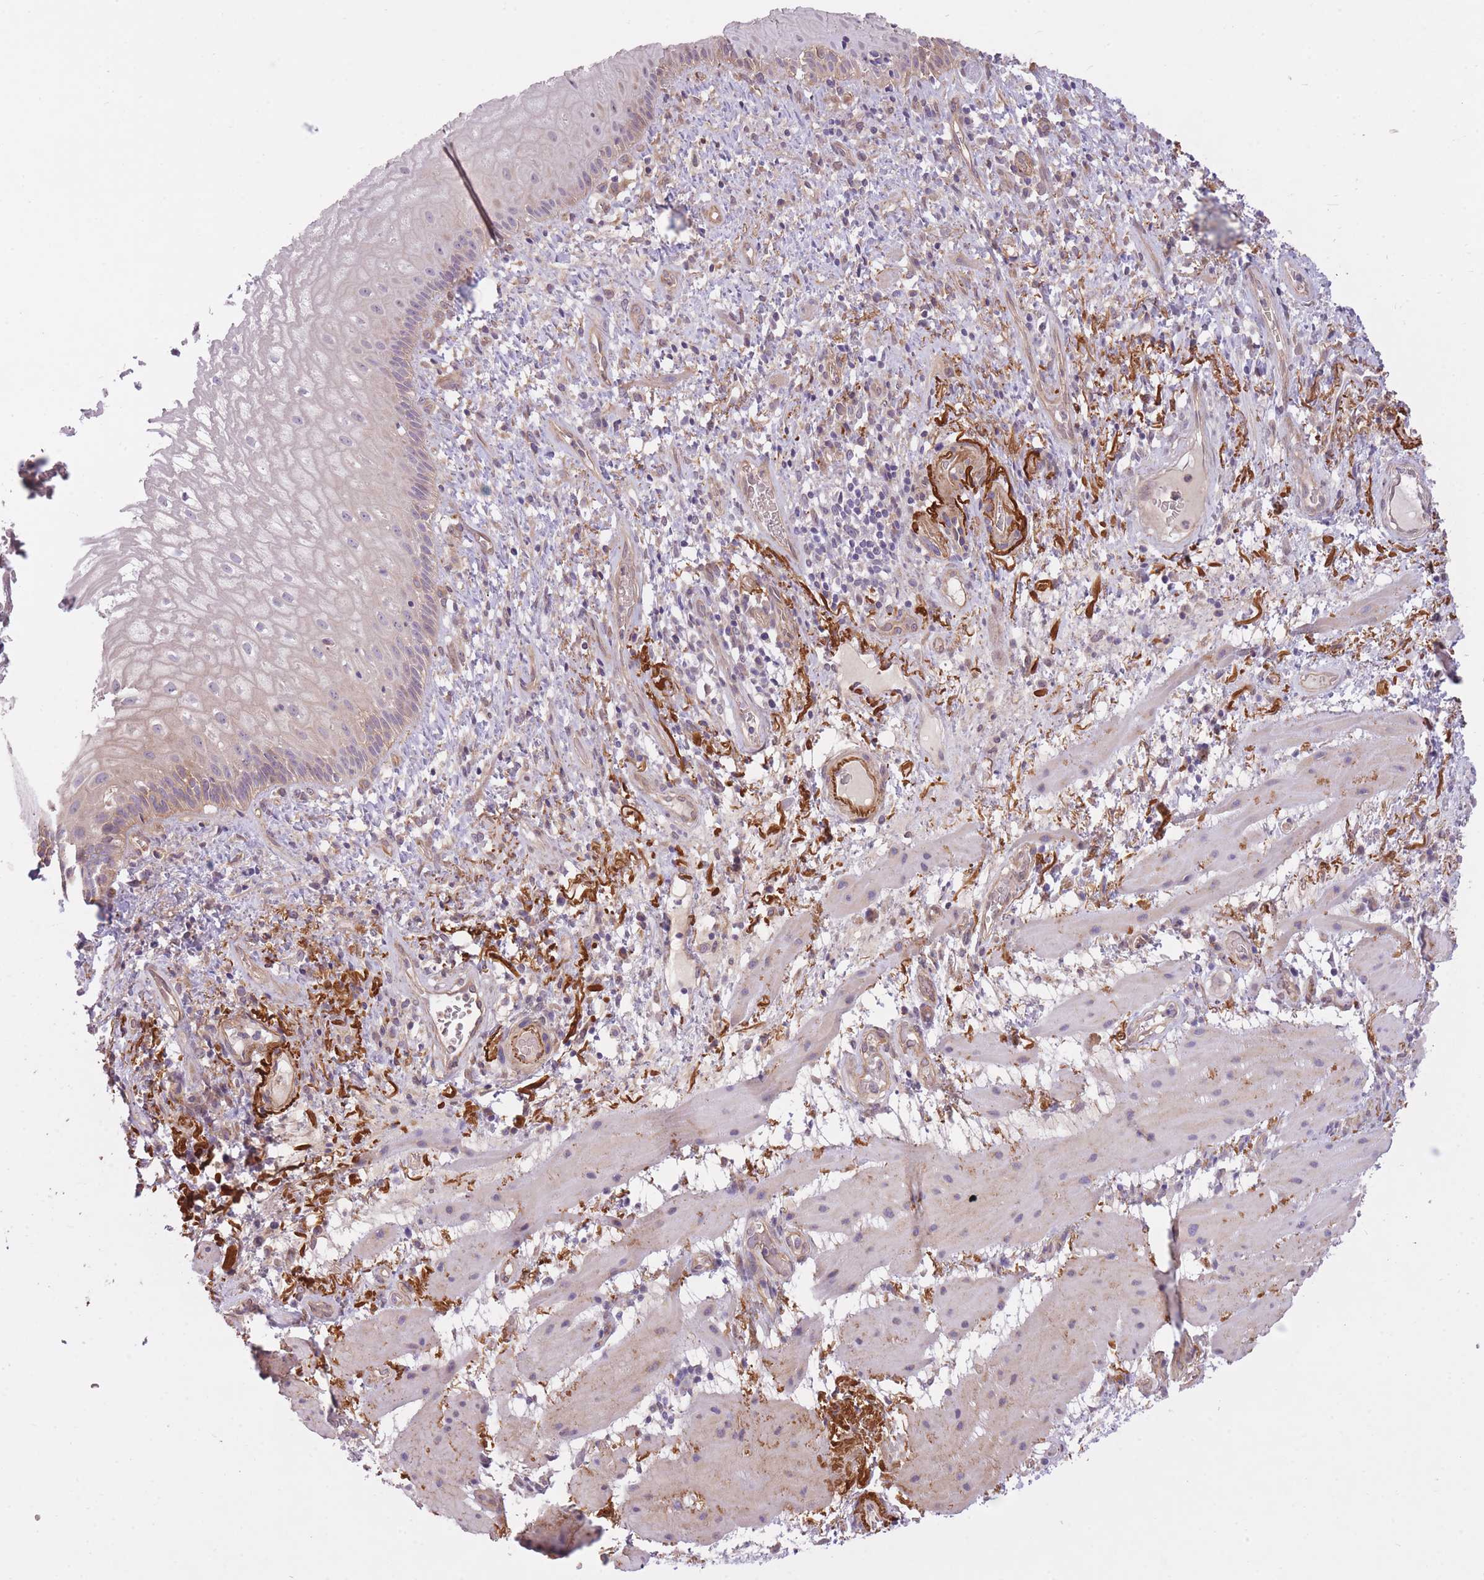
{"staining": {"intensity": "weak", "quantity": "25%-75%", "location": "cytoplasmic/membranous"}, "tissue": "esophagus", "cell_type": "Squamous epithelial cells", "image_type": "normal", "snomed": [{"axis": "morphology", "description": "Normal tissue, NOS"}, {"axis": "topography", "description": "Esophagus"}], "caption": "The histopathology image exhibits a brown stain indicating the presence of a protein in the cytoplasmic/membranous of squamous epithelial cells in esophagus. The staining was performed using DAB (3,3'-diaminobenzidine) to visualize the protein expression in brown, while the nuclei were stained in blue with hematoxylin (Magnification: 20x).", "gene": "REV1", "patient": {"sex": "female", "age": 75}}